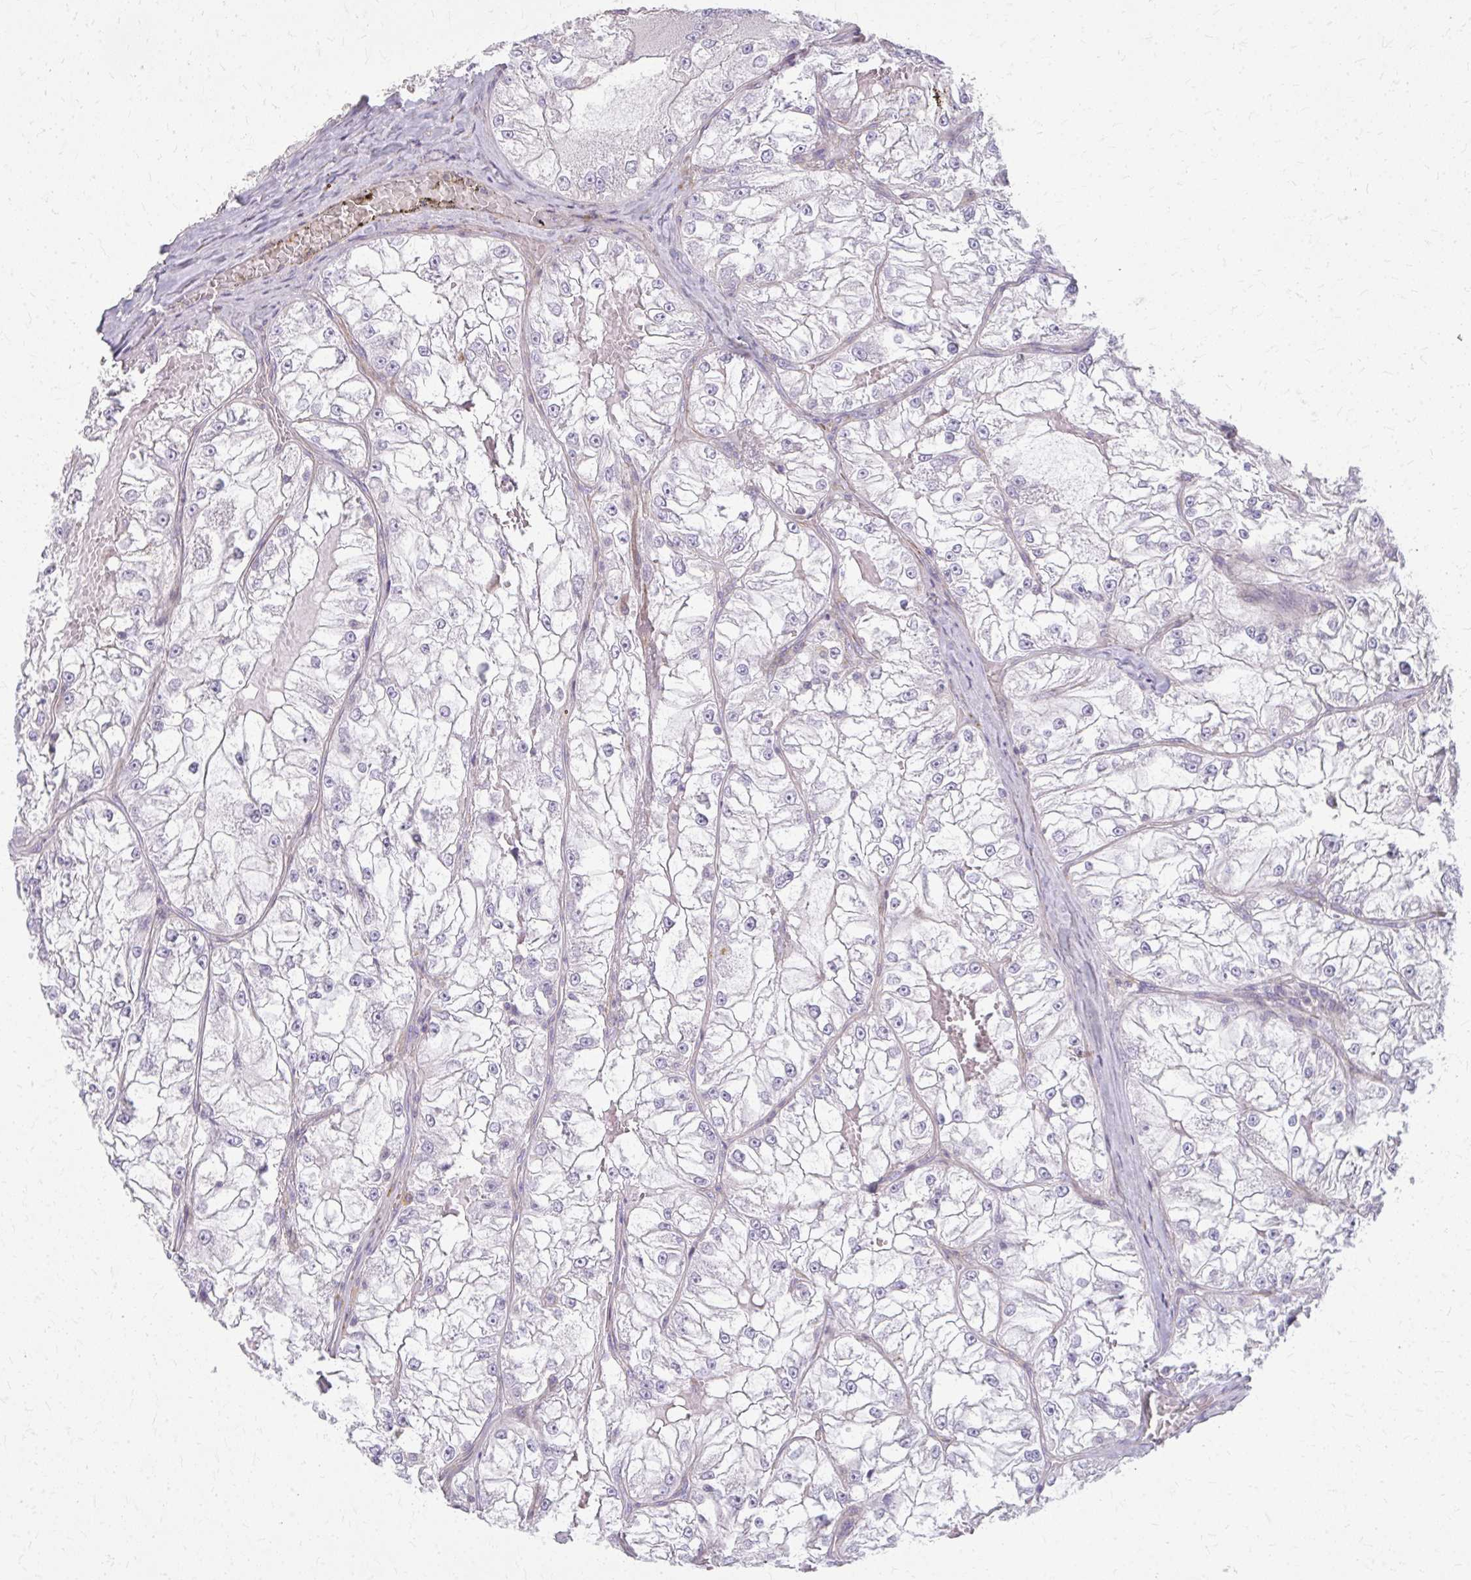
{"staining": {"intensity": "negative", "quantity": "none", "location": "none"}, "tissue": "renal cancer", "cell_type": "Tumor cells", "image_type": "cancer", "snomed": [{"axis": "morphology", "description": "Adenocarcinoma, NOS"}, {"axis": "topography", "description": "Kidney"}], "caption": "Immunohistochemistry (IHC) of human renal cancer demonstrates no positivity in tumor cells.", "gene": "TENM4", "patient": {"sex": "female", "age": 72}}